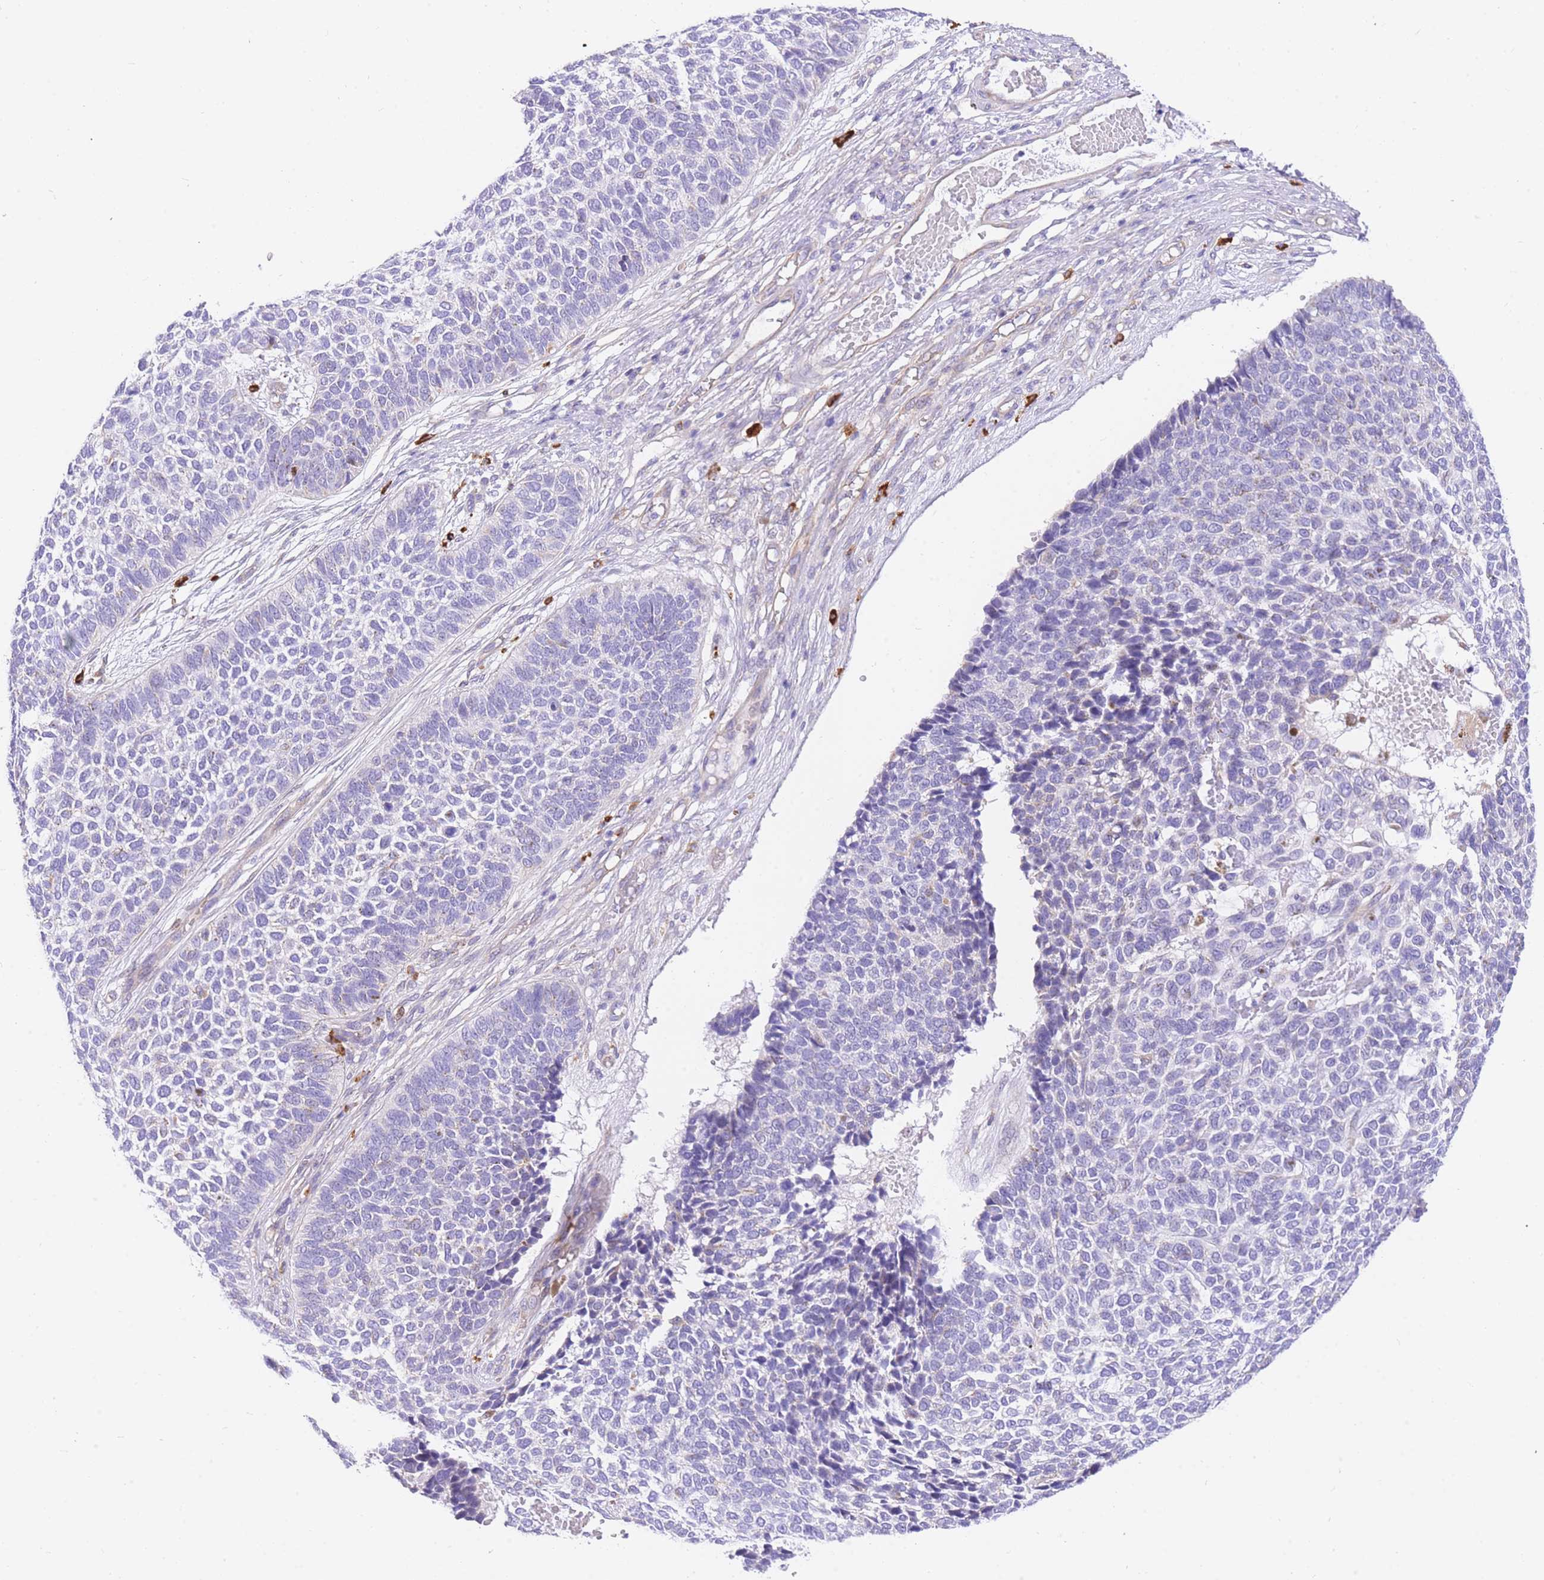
{"staining": {"intensity": "negative", "quantity": "none", "location": "none"}, "tissue": "skin cancer", "cell_type": "Tumor cells", "image_type": "cancer", "snomed": [{"axis": "morphology", "description": "Basal cell carcinoma"}, {"axis": "topography", "description": "Skin"}], "caption": "High magnification brightfield microscopy of skin basal cell carcinoma stained with DAB (brown) and counterstained with hematoxylin (blue): tumor cells show no significant positivity.", "gene": "SRSF12", "patient": {"sex": "female", "age": 84}}